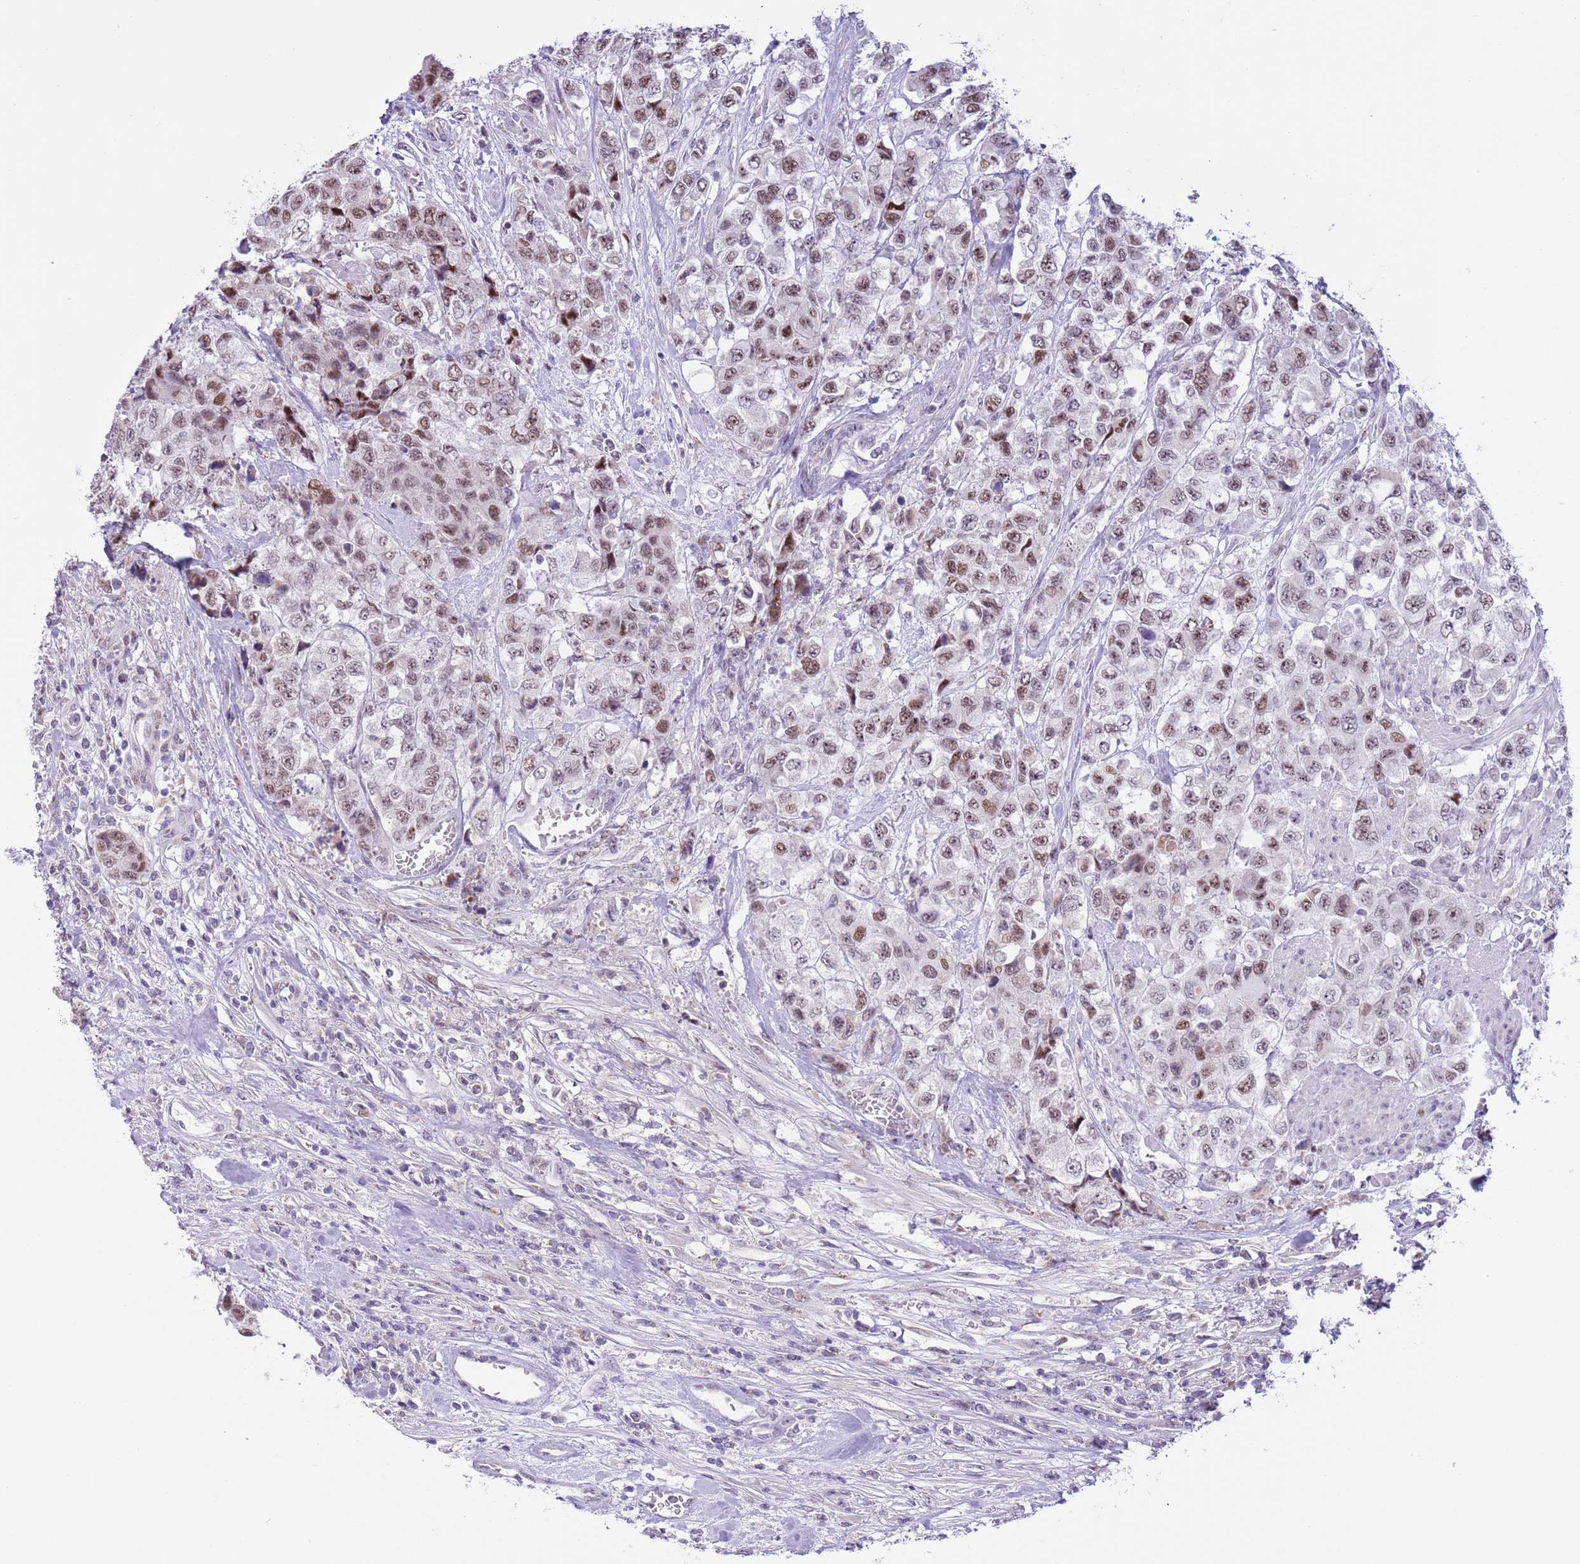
{"staining": {"intensity": "moderate", "quantity": "25%-75%", "location": "nuclear"}, "tissue": "urothelial cancer", "cell_type": "Tumor cells", "image_type": "cancer", "snomed": [{"axis": "morphology", "description": "Urothelial carcinoma, High grade"}, {"axis": "topography", "description": "Urinary bladder"}], "caption": "Immunohistochemistry (IHC) of urothelial cancer shows medium levels of moderate nuclear positivity in about 25%-75% of tumor cells.", "gene": "ZNF576", "patient": {"sex": "female", "age": 78}}